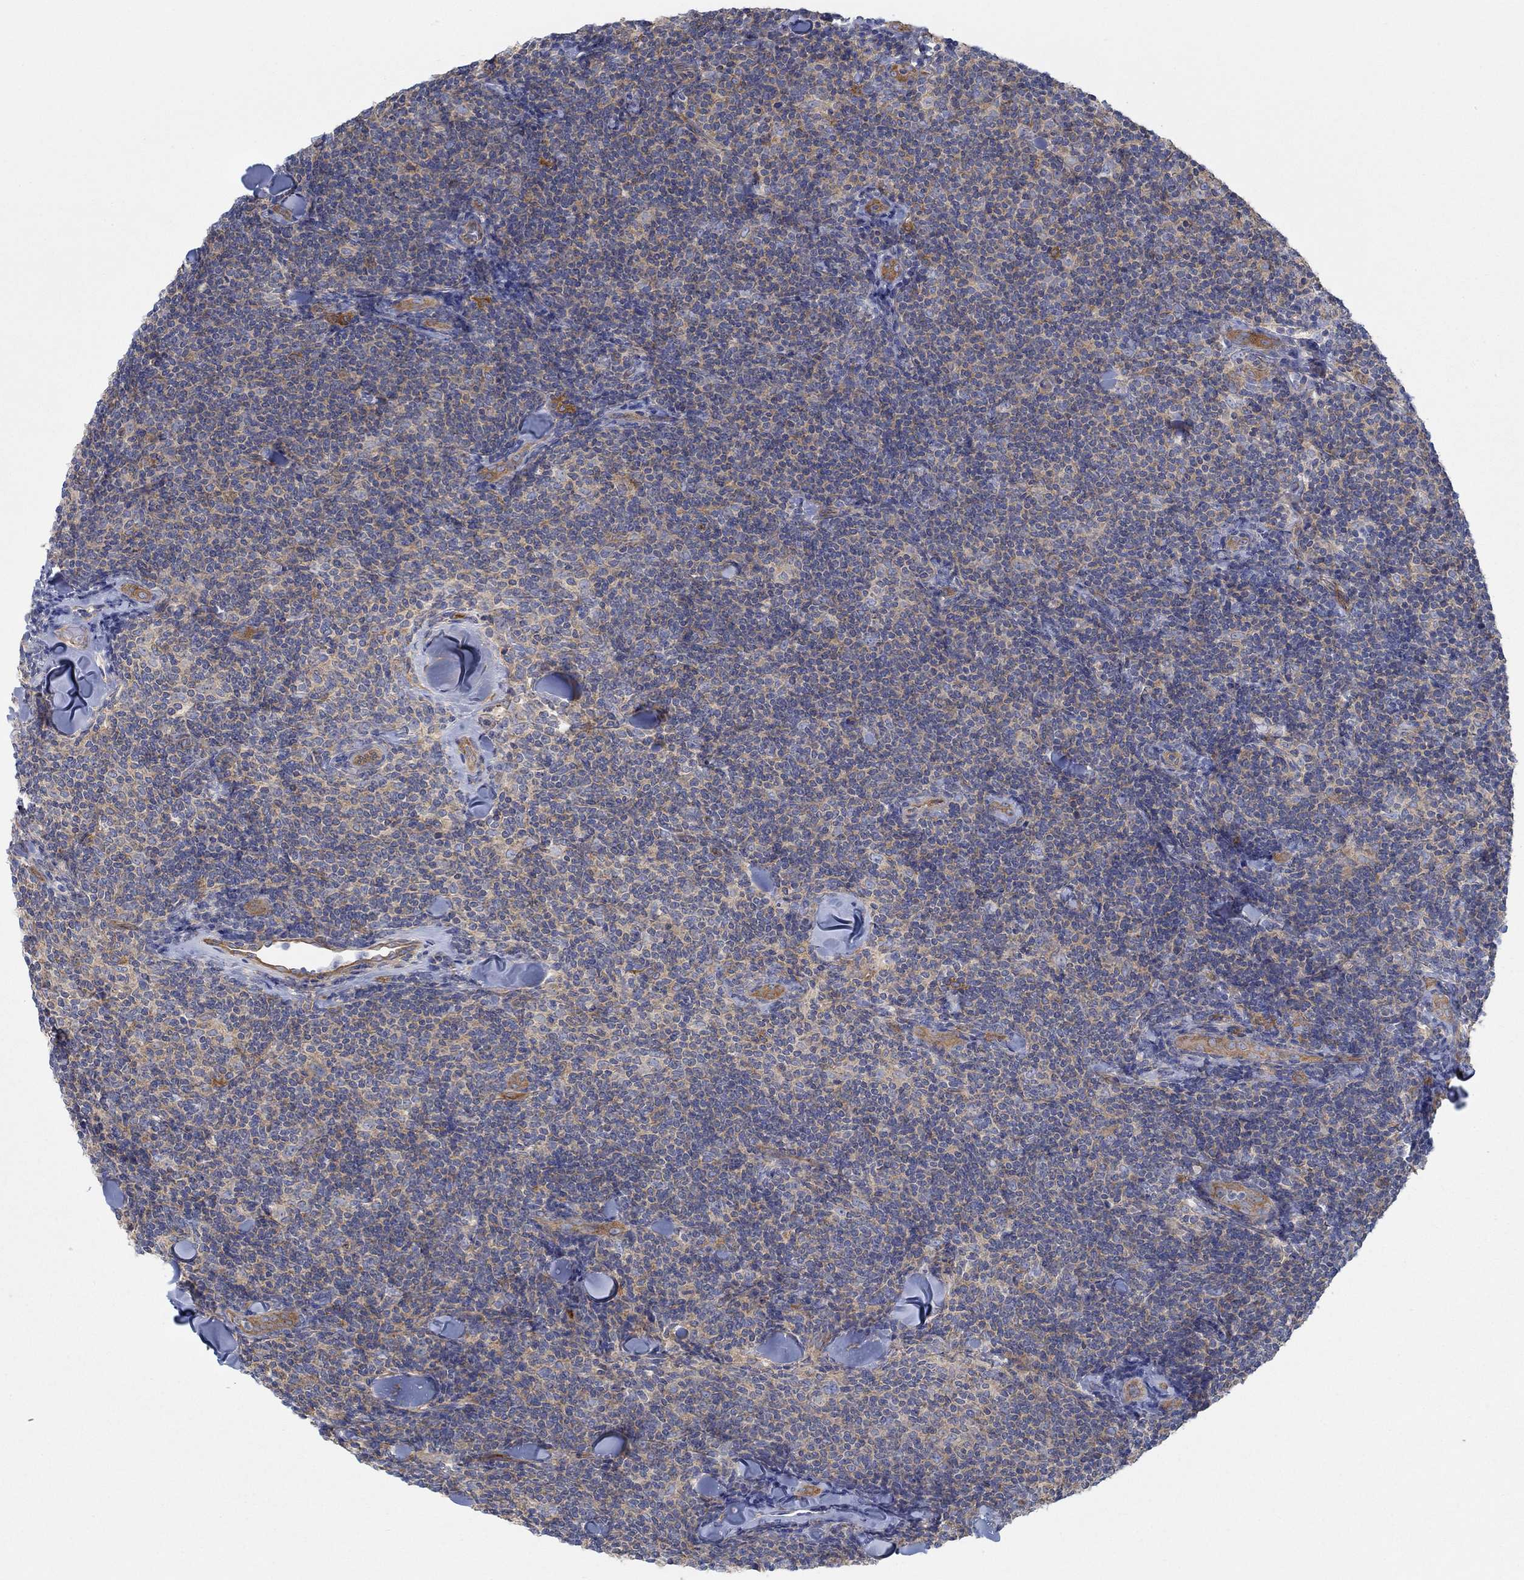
{"staining": {"intensity": "negative", "quantity": "none", "location": "none"}, "tissue": "lymphoma", "cell_type": "Tumor cells", "image_type": "cancer", "snomed": [{"axis": "morphology", "description": "Malignant lymphoma, non-Hodgkin's type, Low grade"}, {"axis": "topography", "description": "Lymph node"}], "caption": "Histopathology image shows no significant protein staining in tumor cells of lymphoma. Nuclei are stained in blue.", "gene": "SPAG9", "patient": {"sex": "female", "age": 56}}